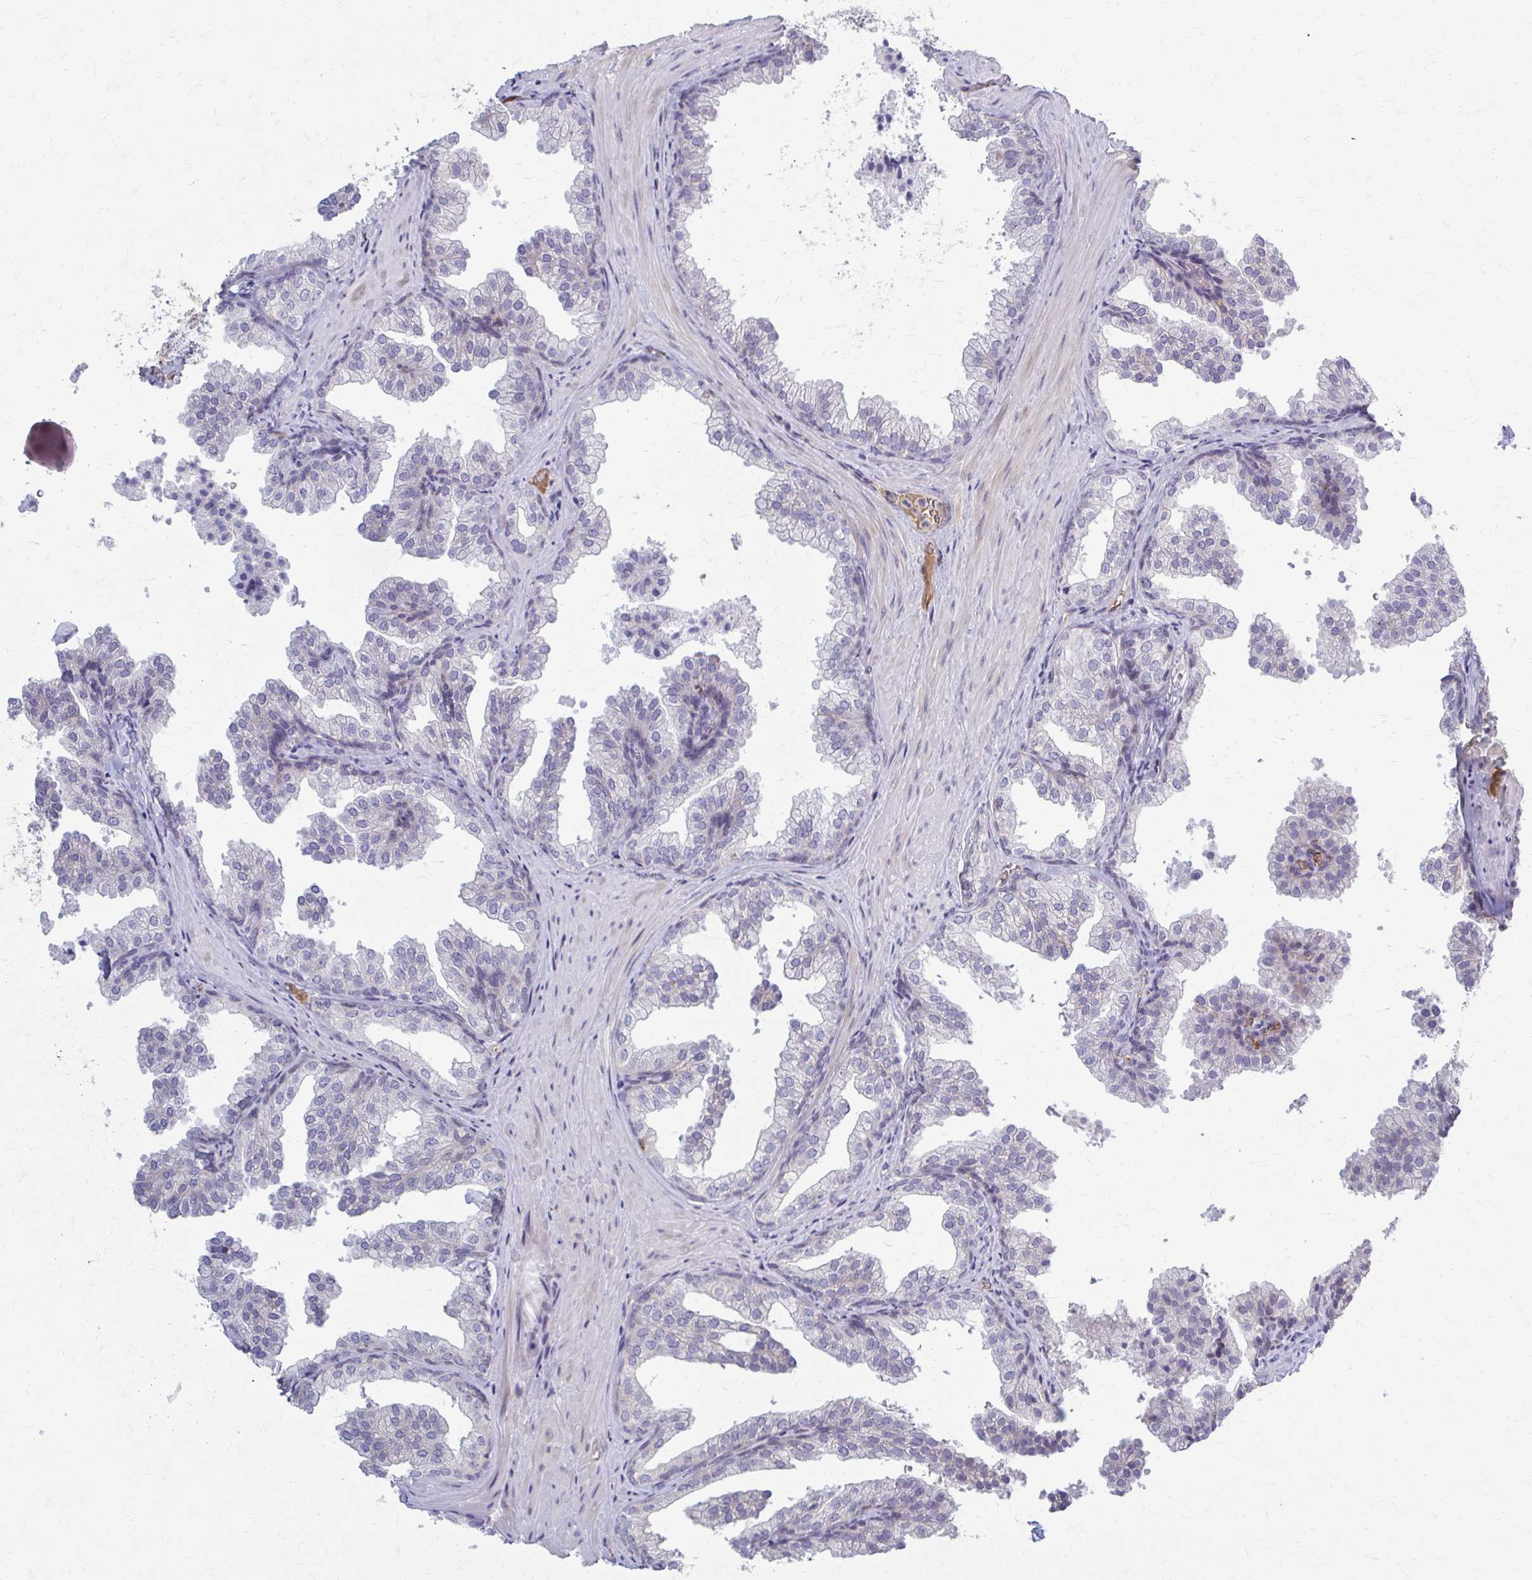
{"staining": {"intensity": "negative", "quantity": "none", "location": "none"}, "tissue": "prostate", "cell_type": "Glandular cells", "image_type": "normal", "snomed": [{"axis": "morphology", "description": "Normal tissue, NOS"}, {"axis": "topography", "description": "Prostate"}], "caption": "Glandular cells are negative for brown protein staining in normal prostate. (DAB immunohistochemistry (IHC) visualized using brightfield microscopy, high magnification).", "gene": "MCRIP2", "patient": {"sex": "male", "age": 37}}